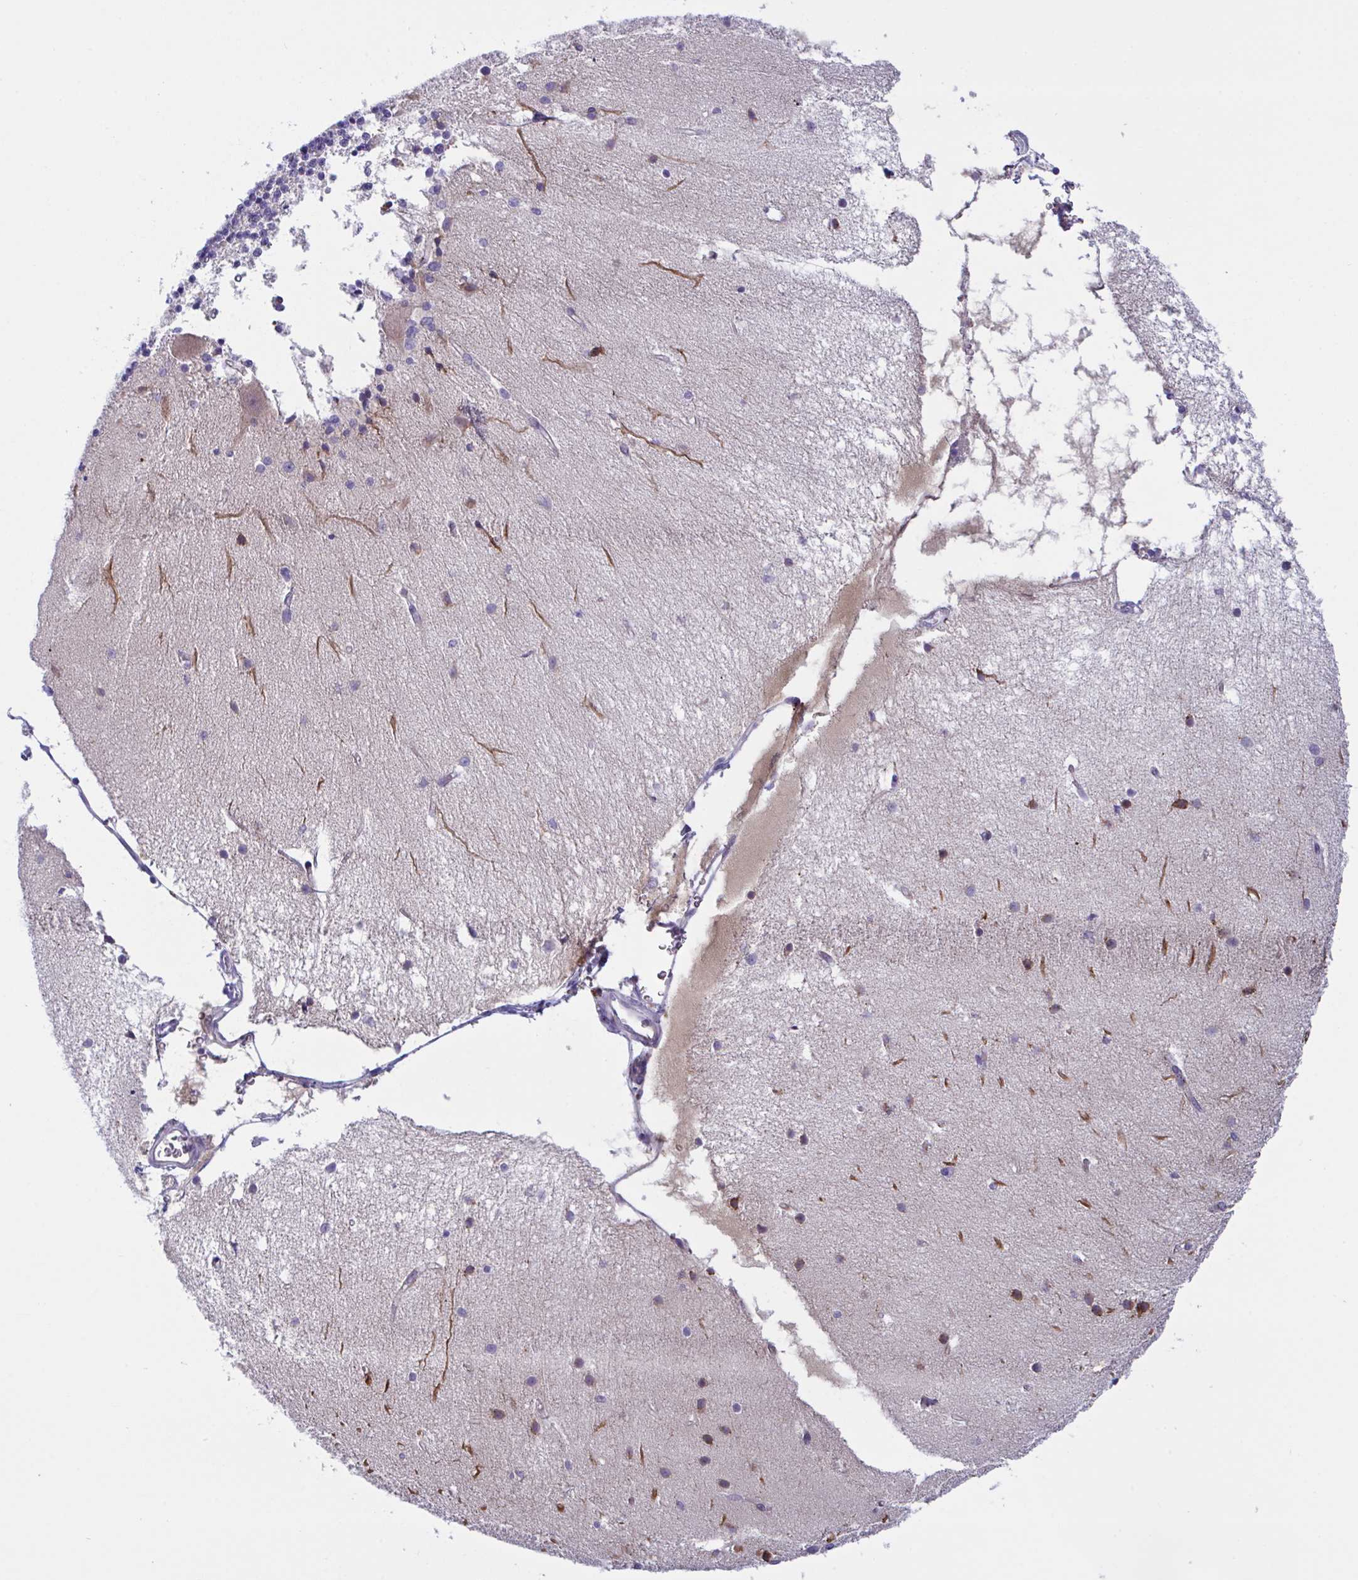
{"staining": {"intensity": "negative", "quantity": "none", "location": "none"}, "tissue": "cerebellum", "cell_type": "Cells in granular layer", "image_type": "normal", "snomed": [{"axis": "morphology", "description": "Normal tissue, NOS"}, {"axis": "topography", "description": "Cerebellum"}], "caption": "Photomicrograph shows no protein positivity in cells in granular layer of benign cerebellum. (Brightfield microscopy of DAB immunohistochemistry (IHC) at high magnification).", "gene": "PEAK3", "patient": {"sex": "female", "age": 54}}